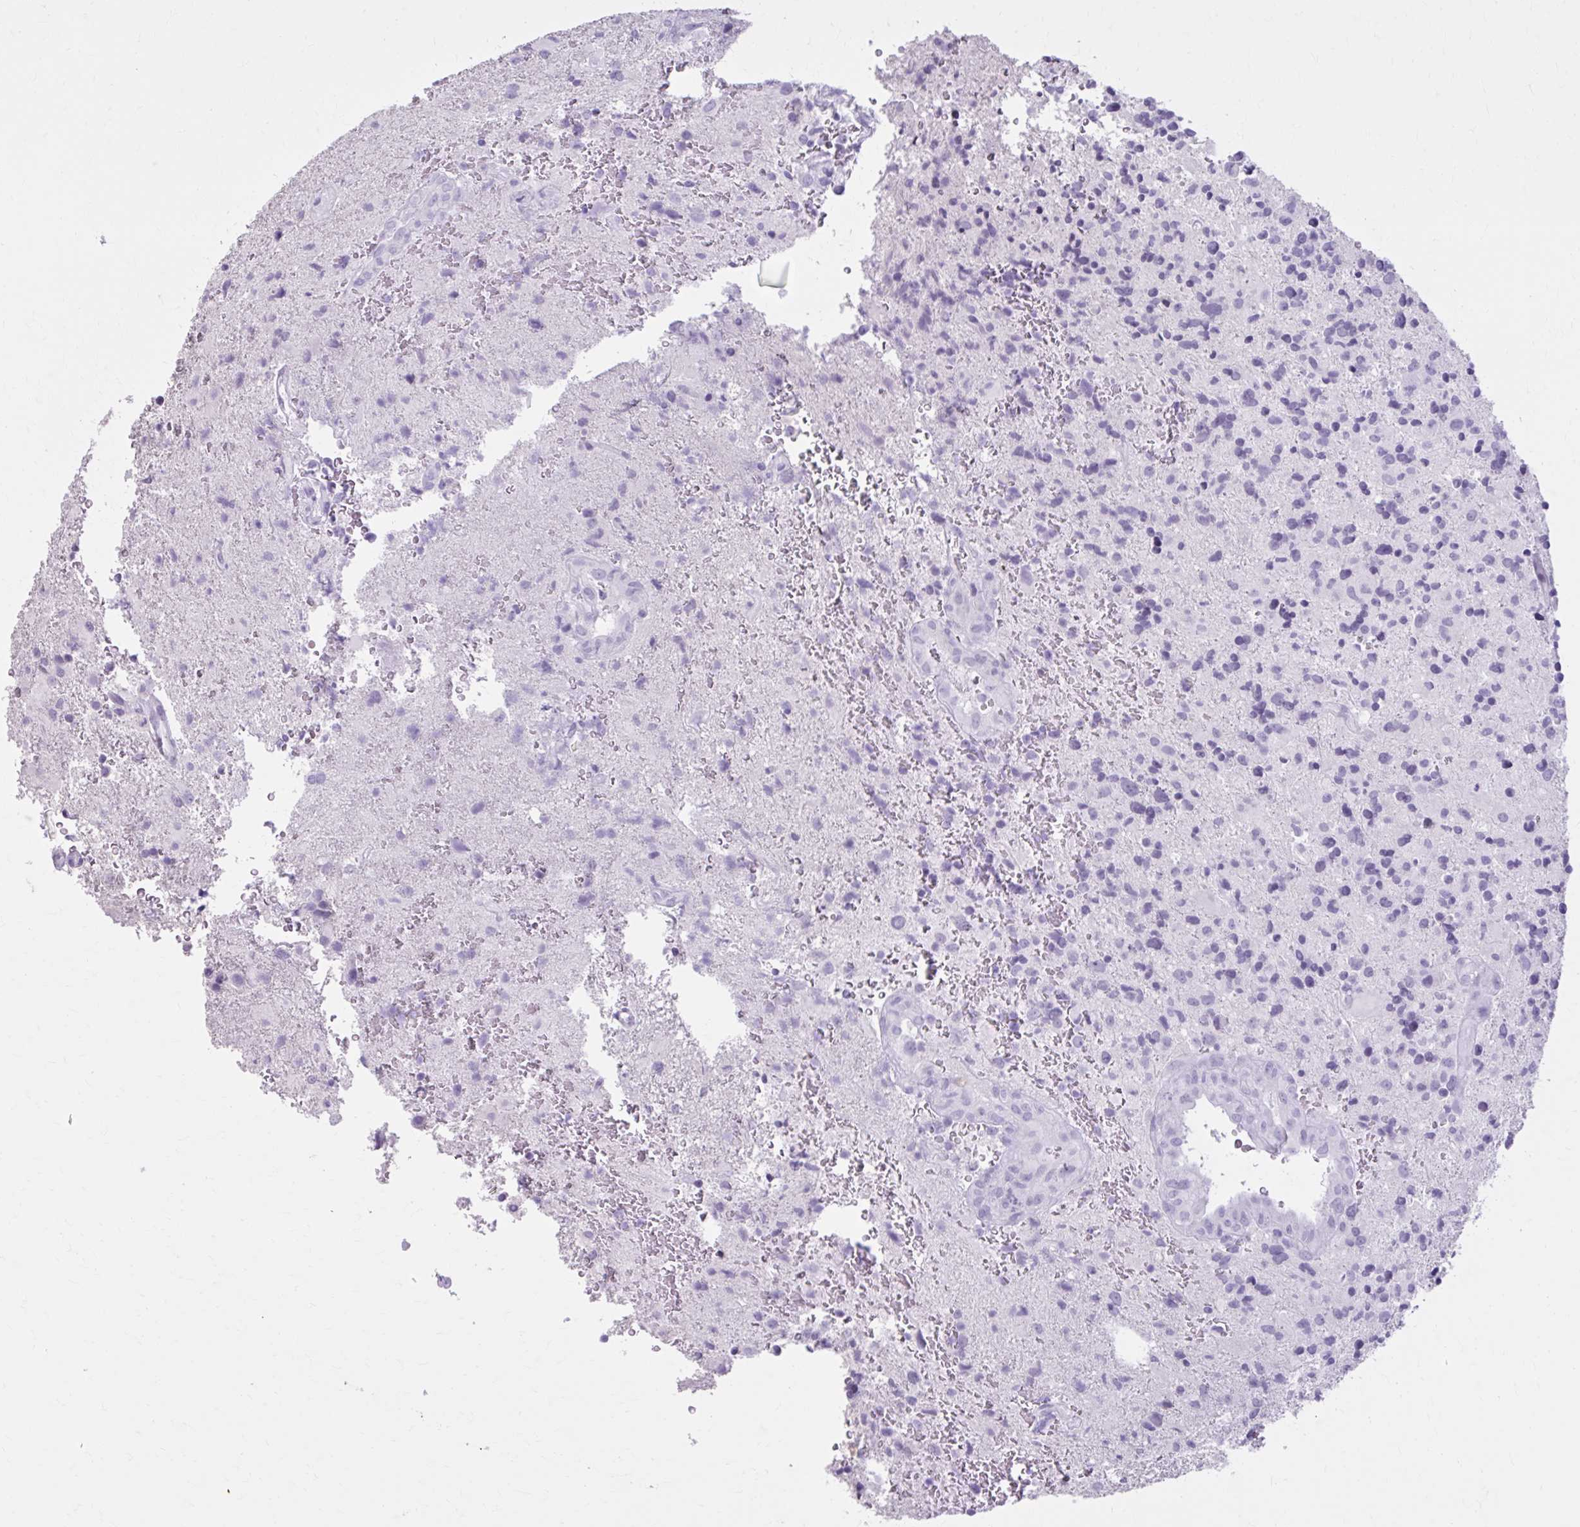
{"staining": {"intensity": "negative", "quantity": "none", "location": "none"}, "tissue": "glioma", "cell_type": "Tumor cells", "image_type": "cancer", "snomed": [{"axis": "morphology", "description": "Glioma, malignant, High grade"}, {"axis": "topography", "description": "Brain"}], "caption": "A histopathology image of malignant glioma (high-grade) stained for a protein displays no brown staining in tumor cells.", "gene": "OR4B1", "patient": {"sex": "male", "age": 53}}